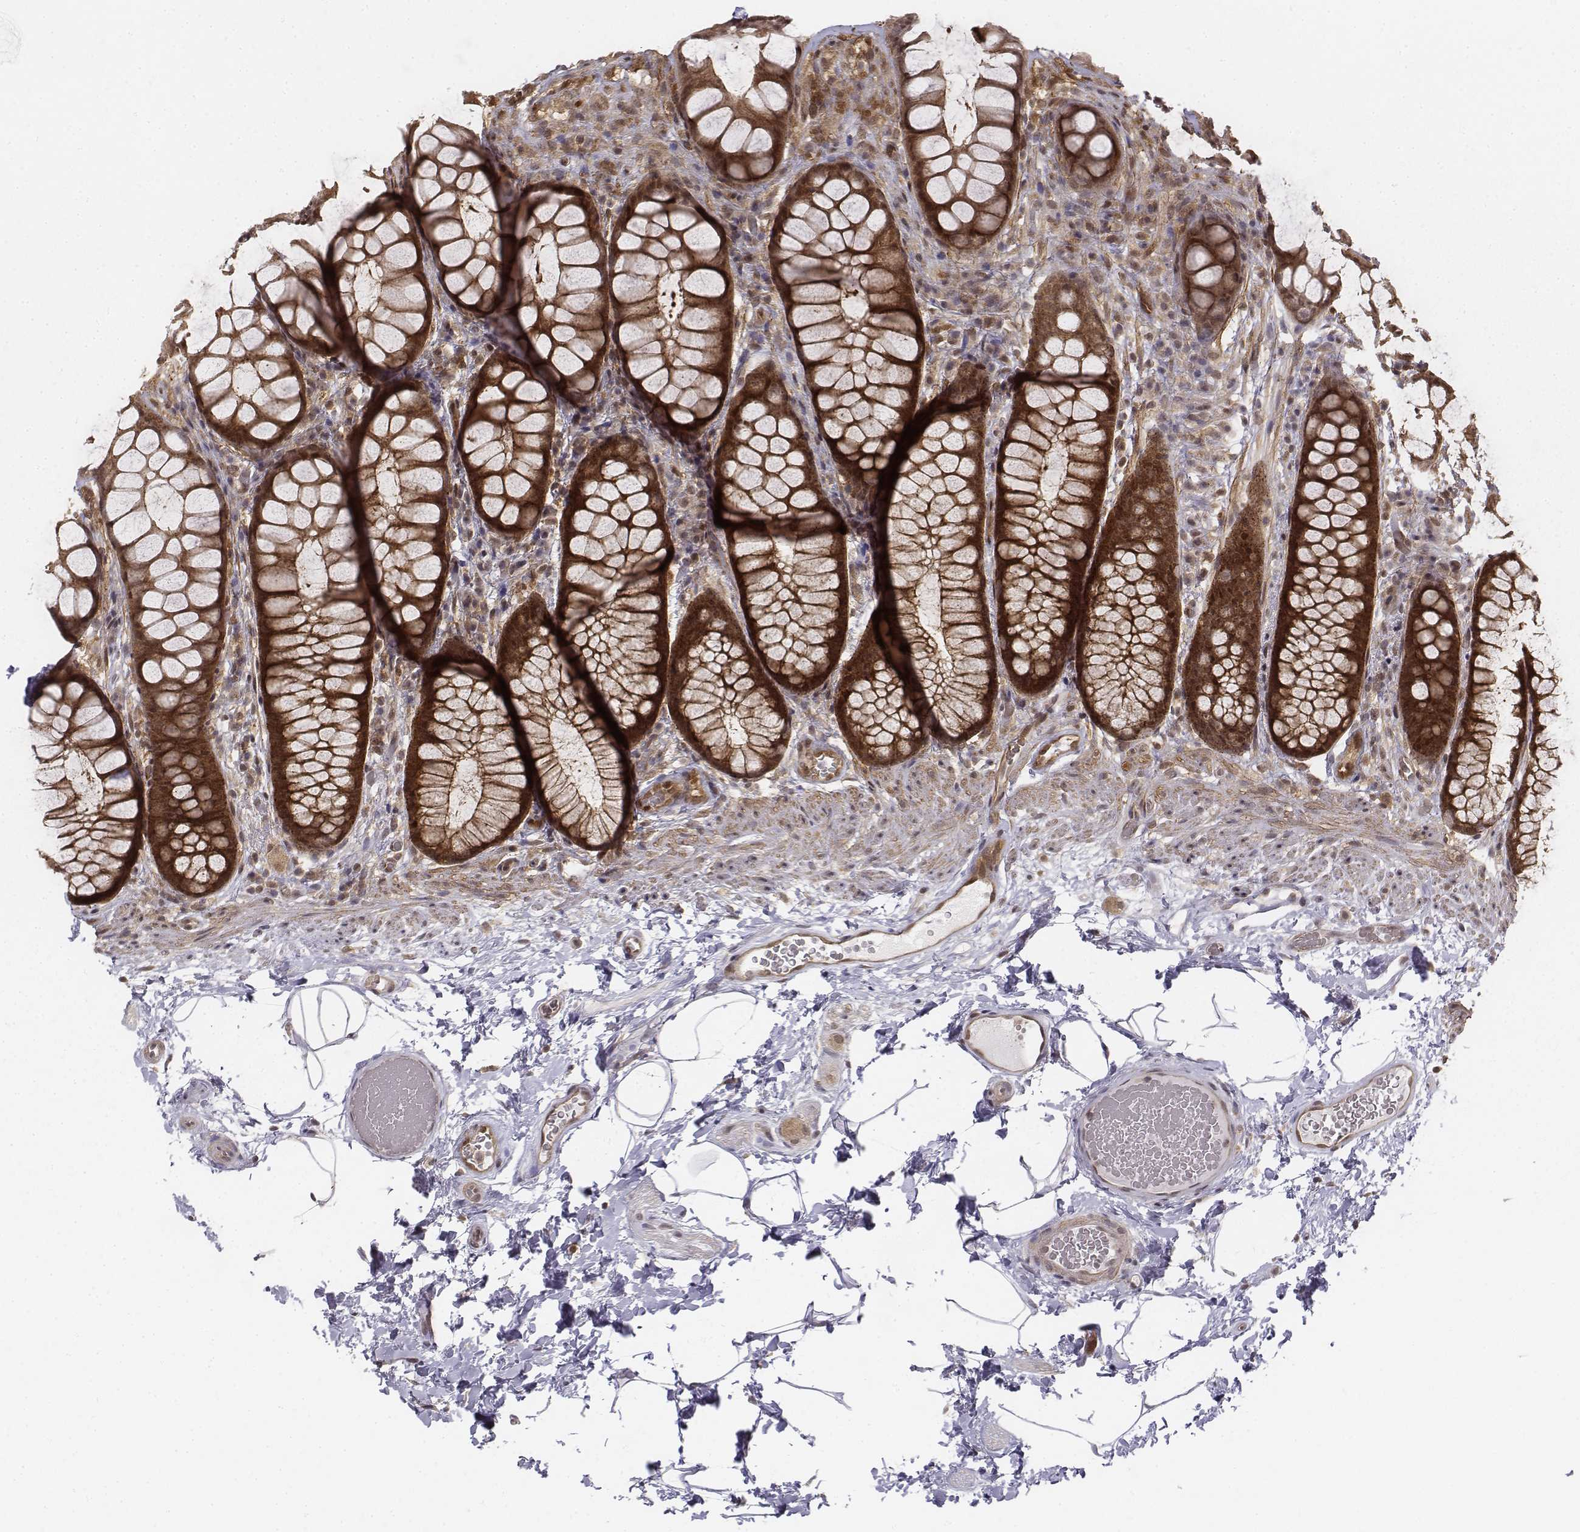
{"staining": {"intensity": "strong", "quantity": ">75%", "location": "cytoplasmic/membranous,nuclear"}, "tissue": "rectum", "cell_type": "Glandular cells", "image_type": "normal", "snomed": [{"axis": "morphology", "description": "Normal tissue, NOS"}, {"axis": "topography", "description": "Rectum"}], "caption": "Immunohistochemistry histopathology image of benign rectum: human rectum stained using immunohistochemistry (IHC) reveals high levels of strong protein expression localized specifically in the cytoplasmic/membranous,nuclear of glandular cells, appearing as a cytoplasmic/membranous,nuclear brown color.", "gene": "ZFYVE19", "patient": {"sex": "female", "age": 62}}